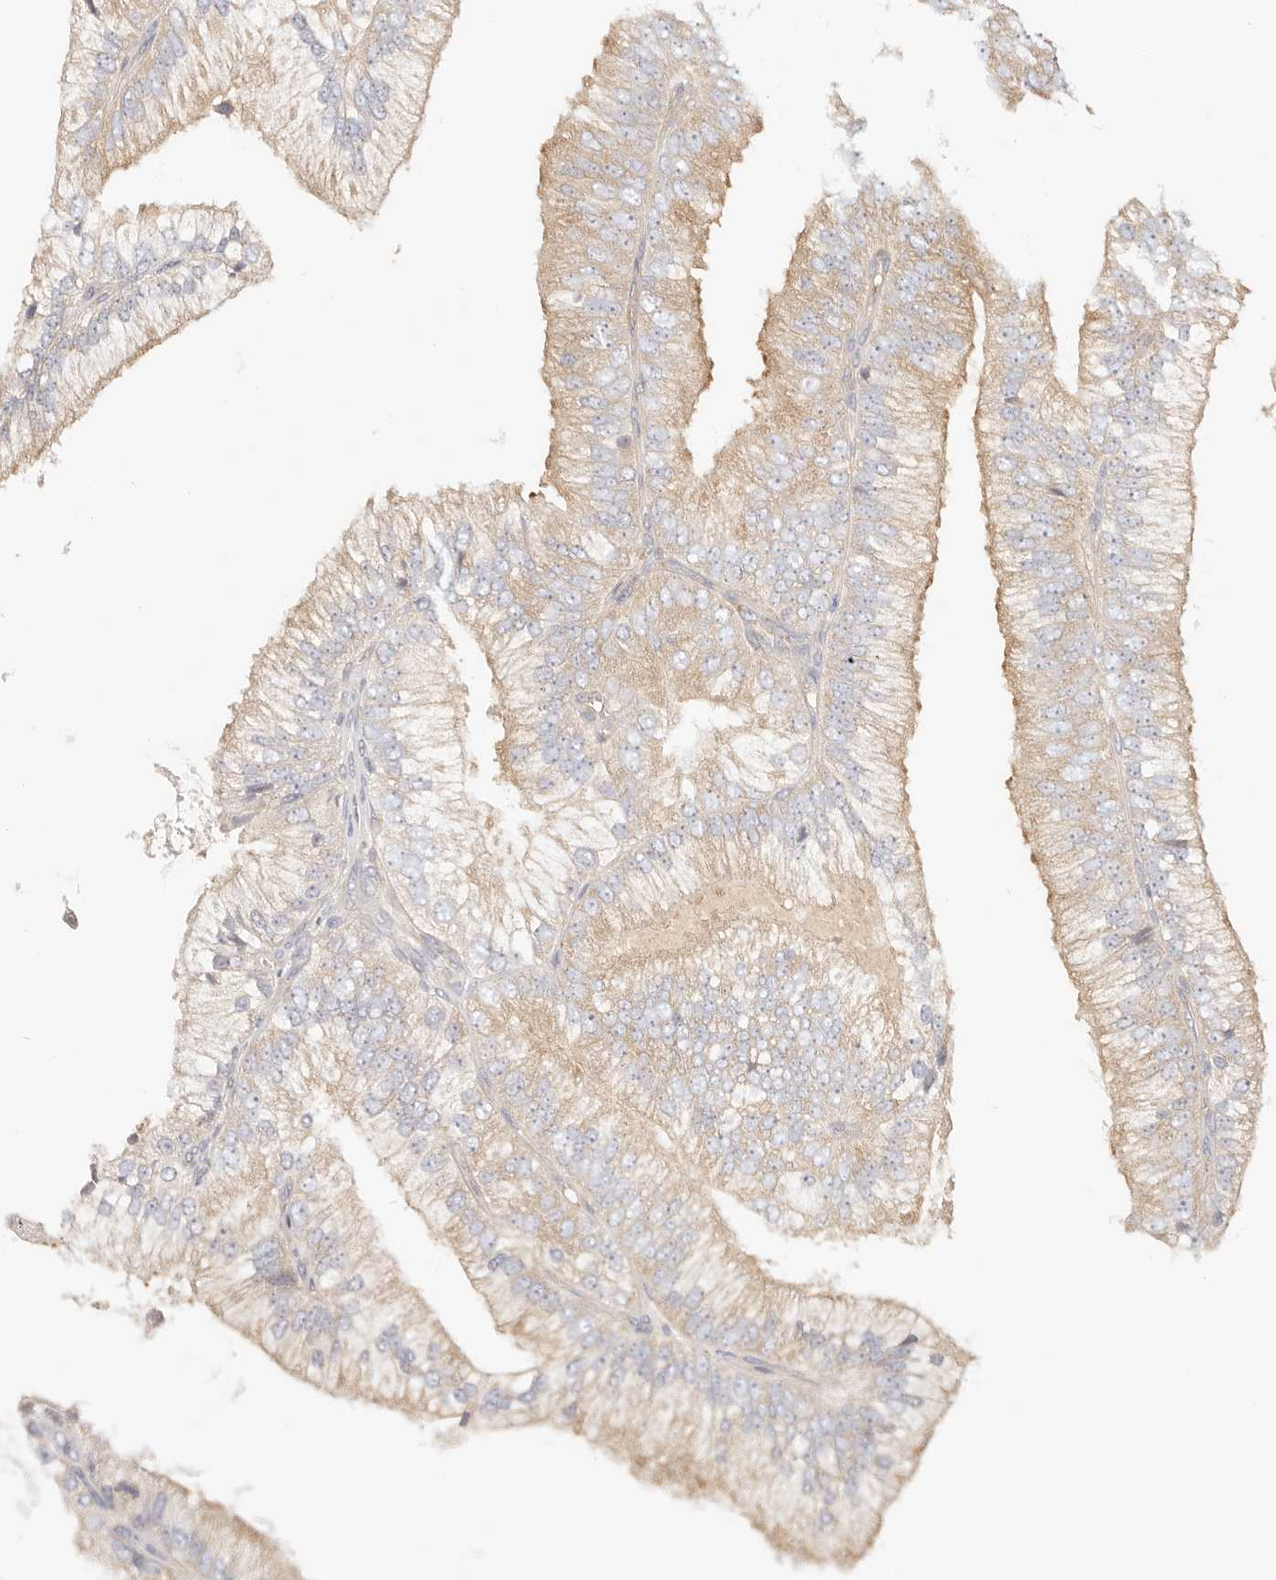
{"staining": {"intensity": "moderate", "quantity": "25%-75%", "location": "cytoplasmic/membranous"}, "tissue": "prostate cancer", "cell_type": "Tumor cells", "image_type": "cancer", "snomed": [{"axis": "morphology", "description": "Adenocarcinoma, High grade"}, {"axis": "topography", "description": "Prostate"}], "caption": "A histopathology image showing moderate cytoplasmic/membranous positivity in approximately 25%-75% of tumor cells in adenocarcinoma (high-grade) (prostate), as visualized by brown immunohistochemical staining.", "gene": "KCMF1", "patient": {"sex": "male", "age": 58}}